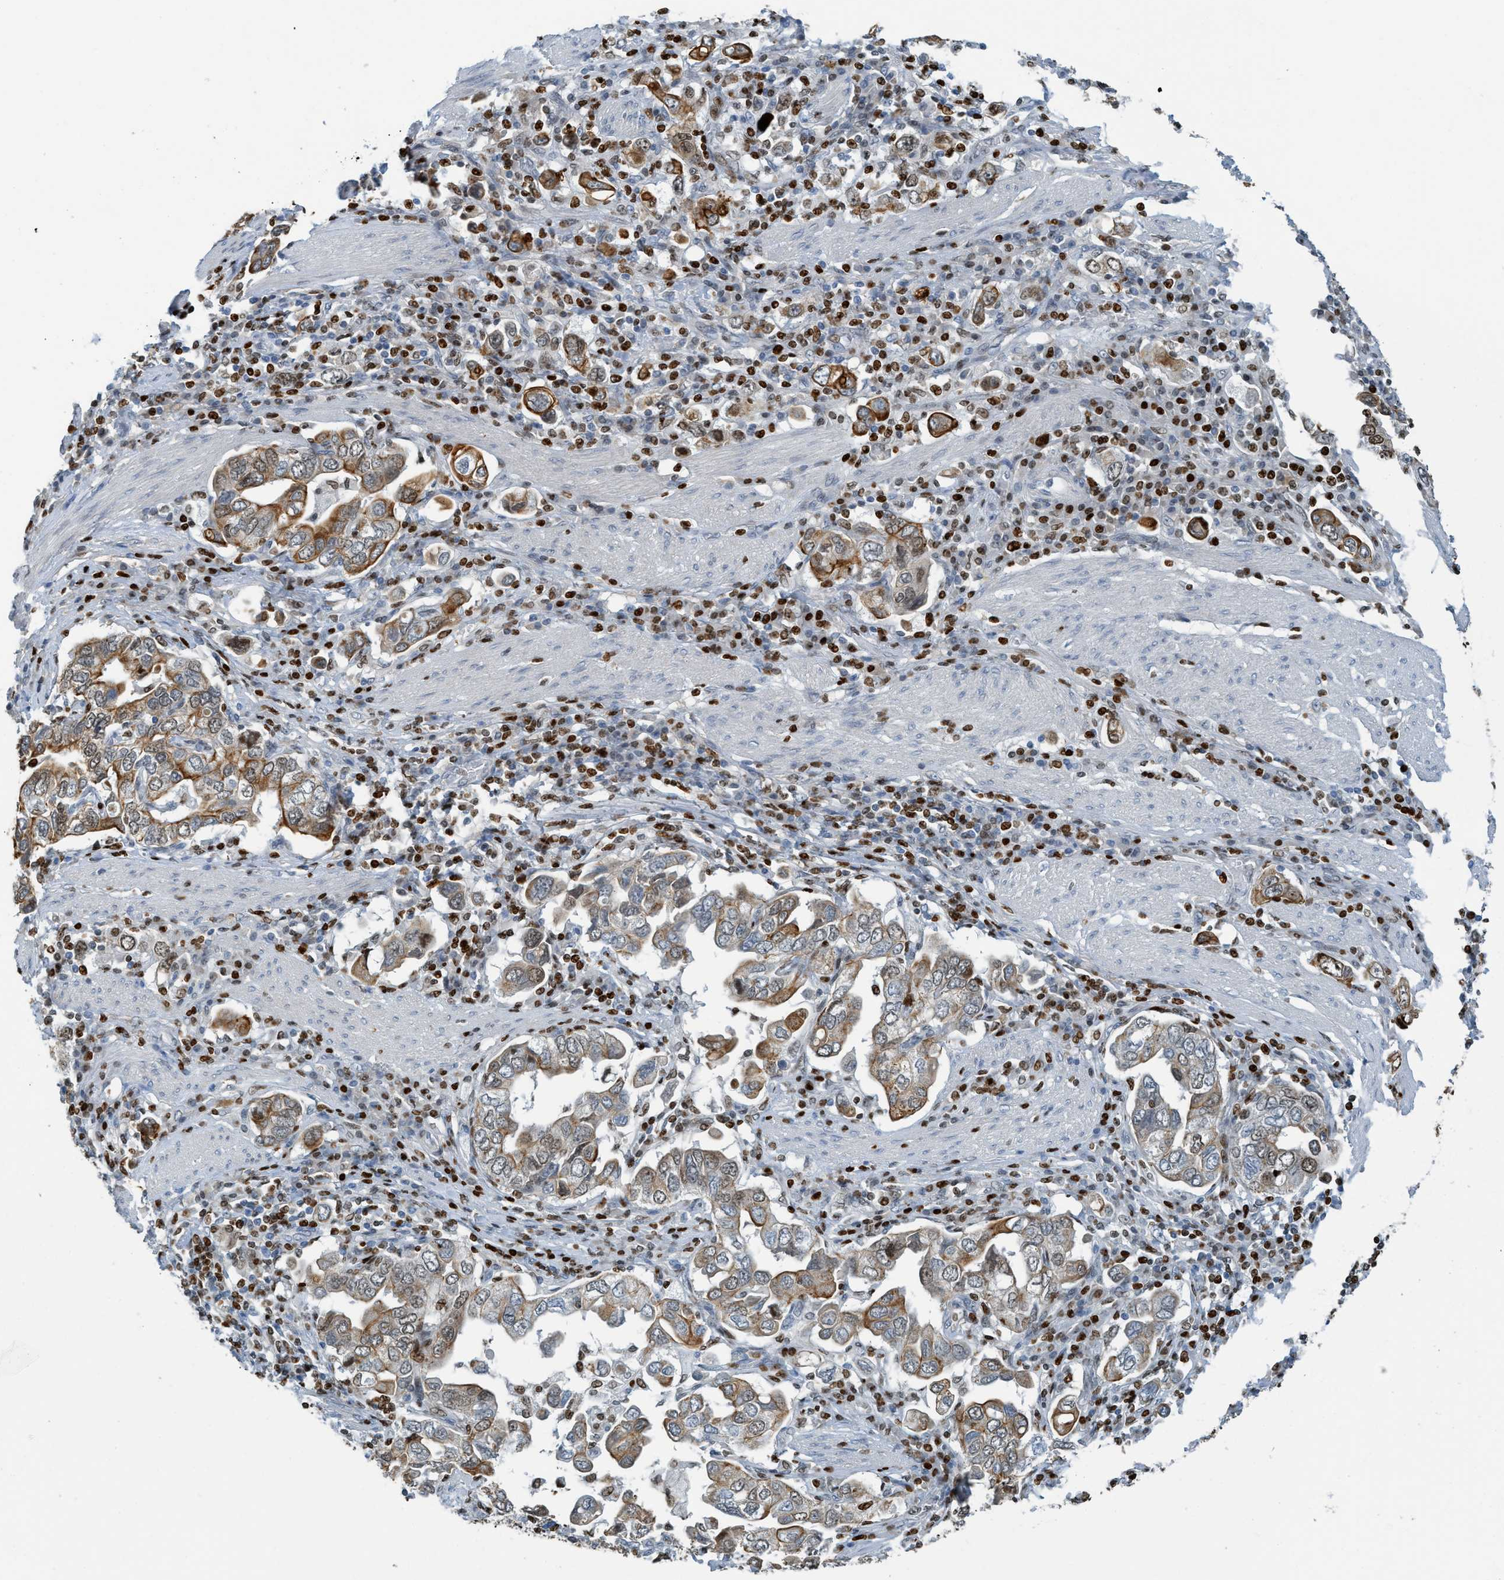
{"staining": {"intensity": "moderate", "quantity": ">75%", "location": "cytoplasmic/membranous"}, "tissue": "stomach cancer", "cell_type": "Tumor cells", "image_type": "cancer", "snomed": [{"axis": "morphology", "description": "Adenocarcinoma, NOS"}, {"axis": "topography", "description": "Stomach, upper"}], "caption": "Protein expression analysis of human stomach cancer reveals moderate cytoplasmic/membranous expression in approximately >75% of tumor cells. (IHC, brightfield microscopy, high magnification).", "gene": "SH3D19", "patient": {"sex": "male", "age": 62}}